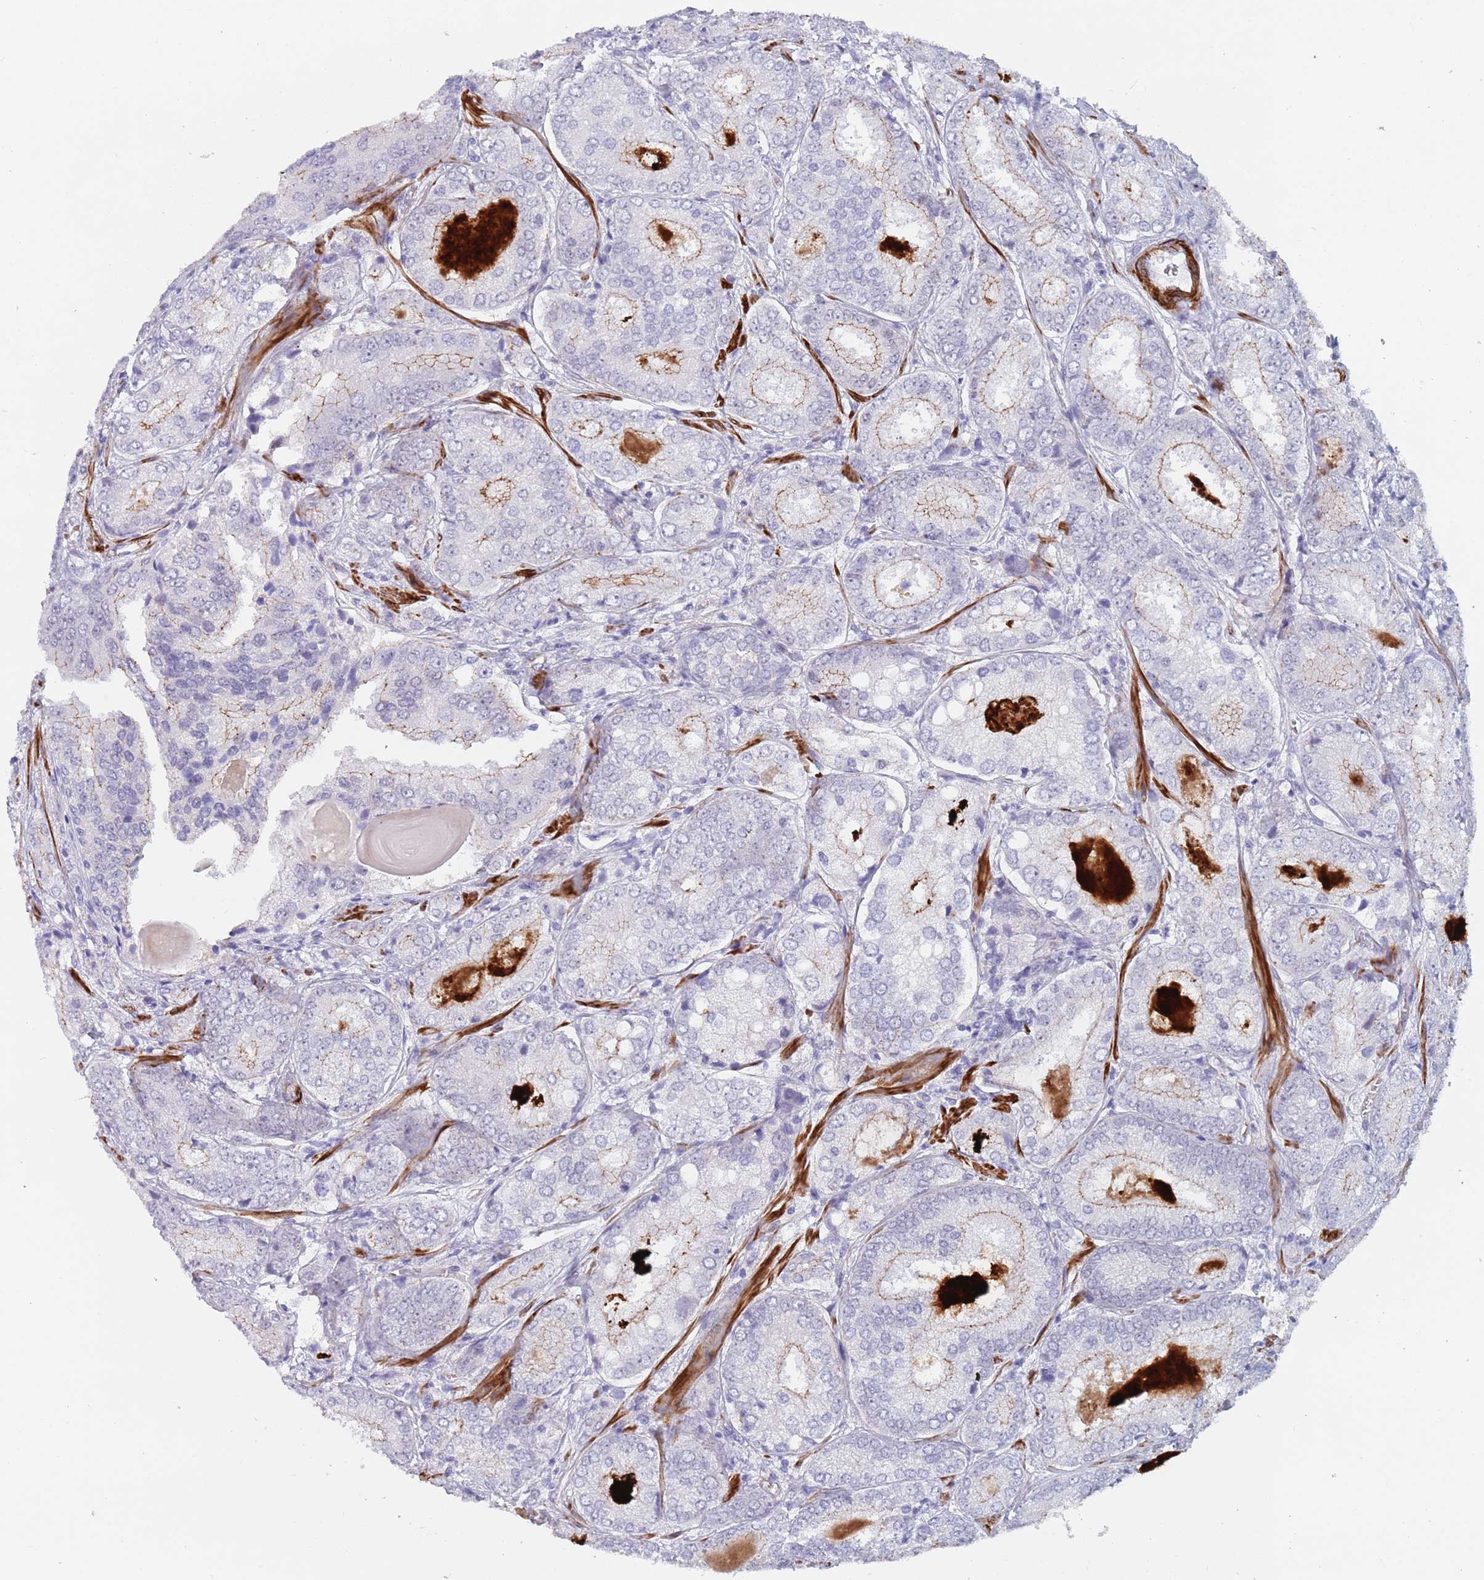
{"staining": {"intensity": "weak", "quantity": "<25%", "location": "cytoplasmic/membranous,nuclear"}, "tissue": "prostate cancer", "cell_type": "Tumor cells", "image_type": "cancer", "snomed": [{"axis": "morphology", "description": "Adenocarcinoma, High grade"}, {"axis": "topography", "description": "Prostate"}], "caption": "This is a image of immunohistochemistry (IHC) staining of prostate adenocarcinoma (high-grade), which shows no positivity in tumor cells.", "gene": "OR5A2", "patient": {"sex": "male", "age": 63}}